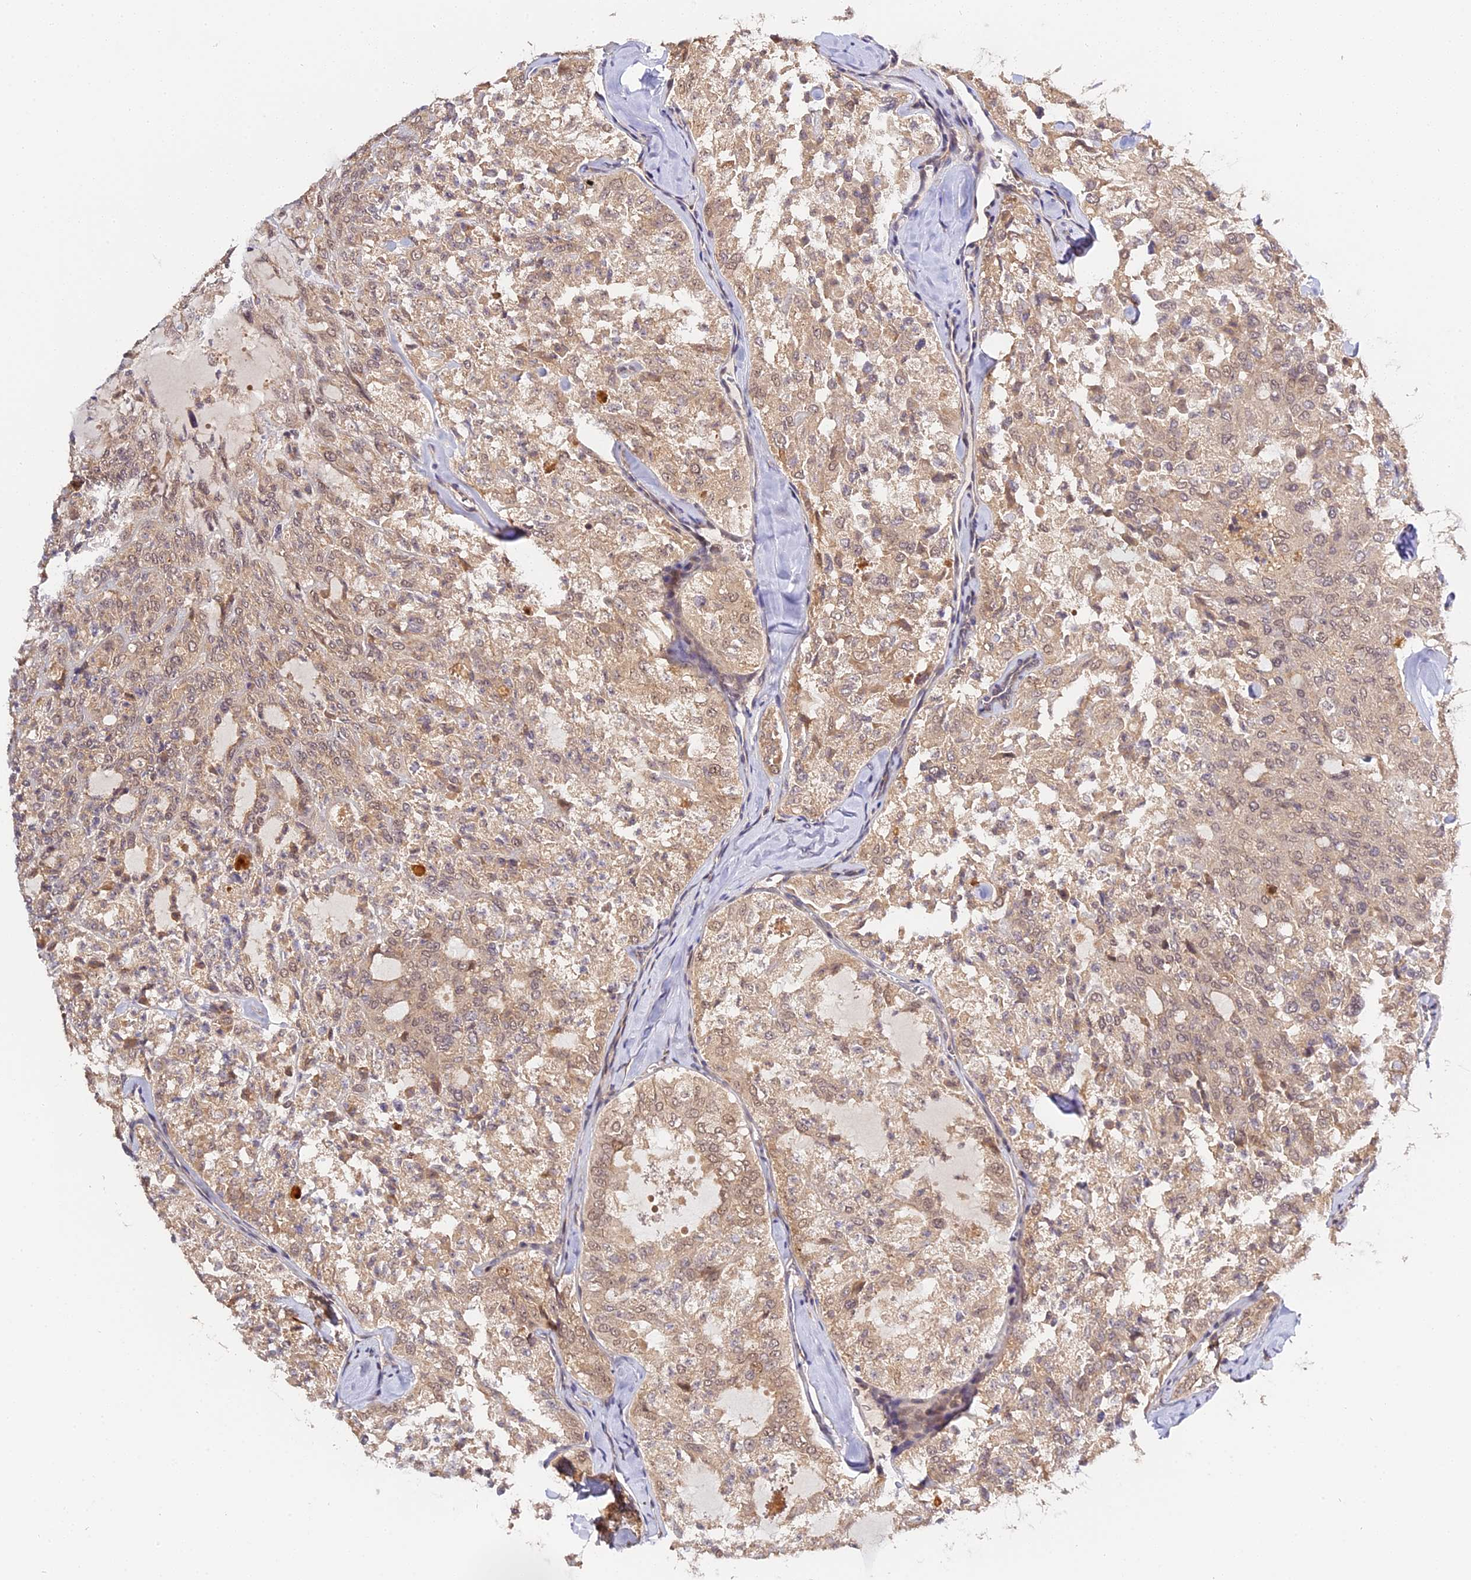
{"staining": {"intensity": "weak", "quantity": ">75%", "location": "cytoplasmic/membranous"}, "tissue": "thyroid cancer", "cell_type": "Tumor cells", "image_type": "cancer", "snomed": [{"axis": "morphology", "description": "Follicular adenoma carcinoma, NOS"}, {"axis": "topography", "description": "Thyroid gland"}], "caption": "IHC (DAB) staining of follicular adenoma carcinoma (thyroid) displays weak cytoplasmic/membranous protein staining in approximately >75% of tumor cells.", "gene": "IMPACT", "patient": {"sex": "male", "age": 75}}